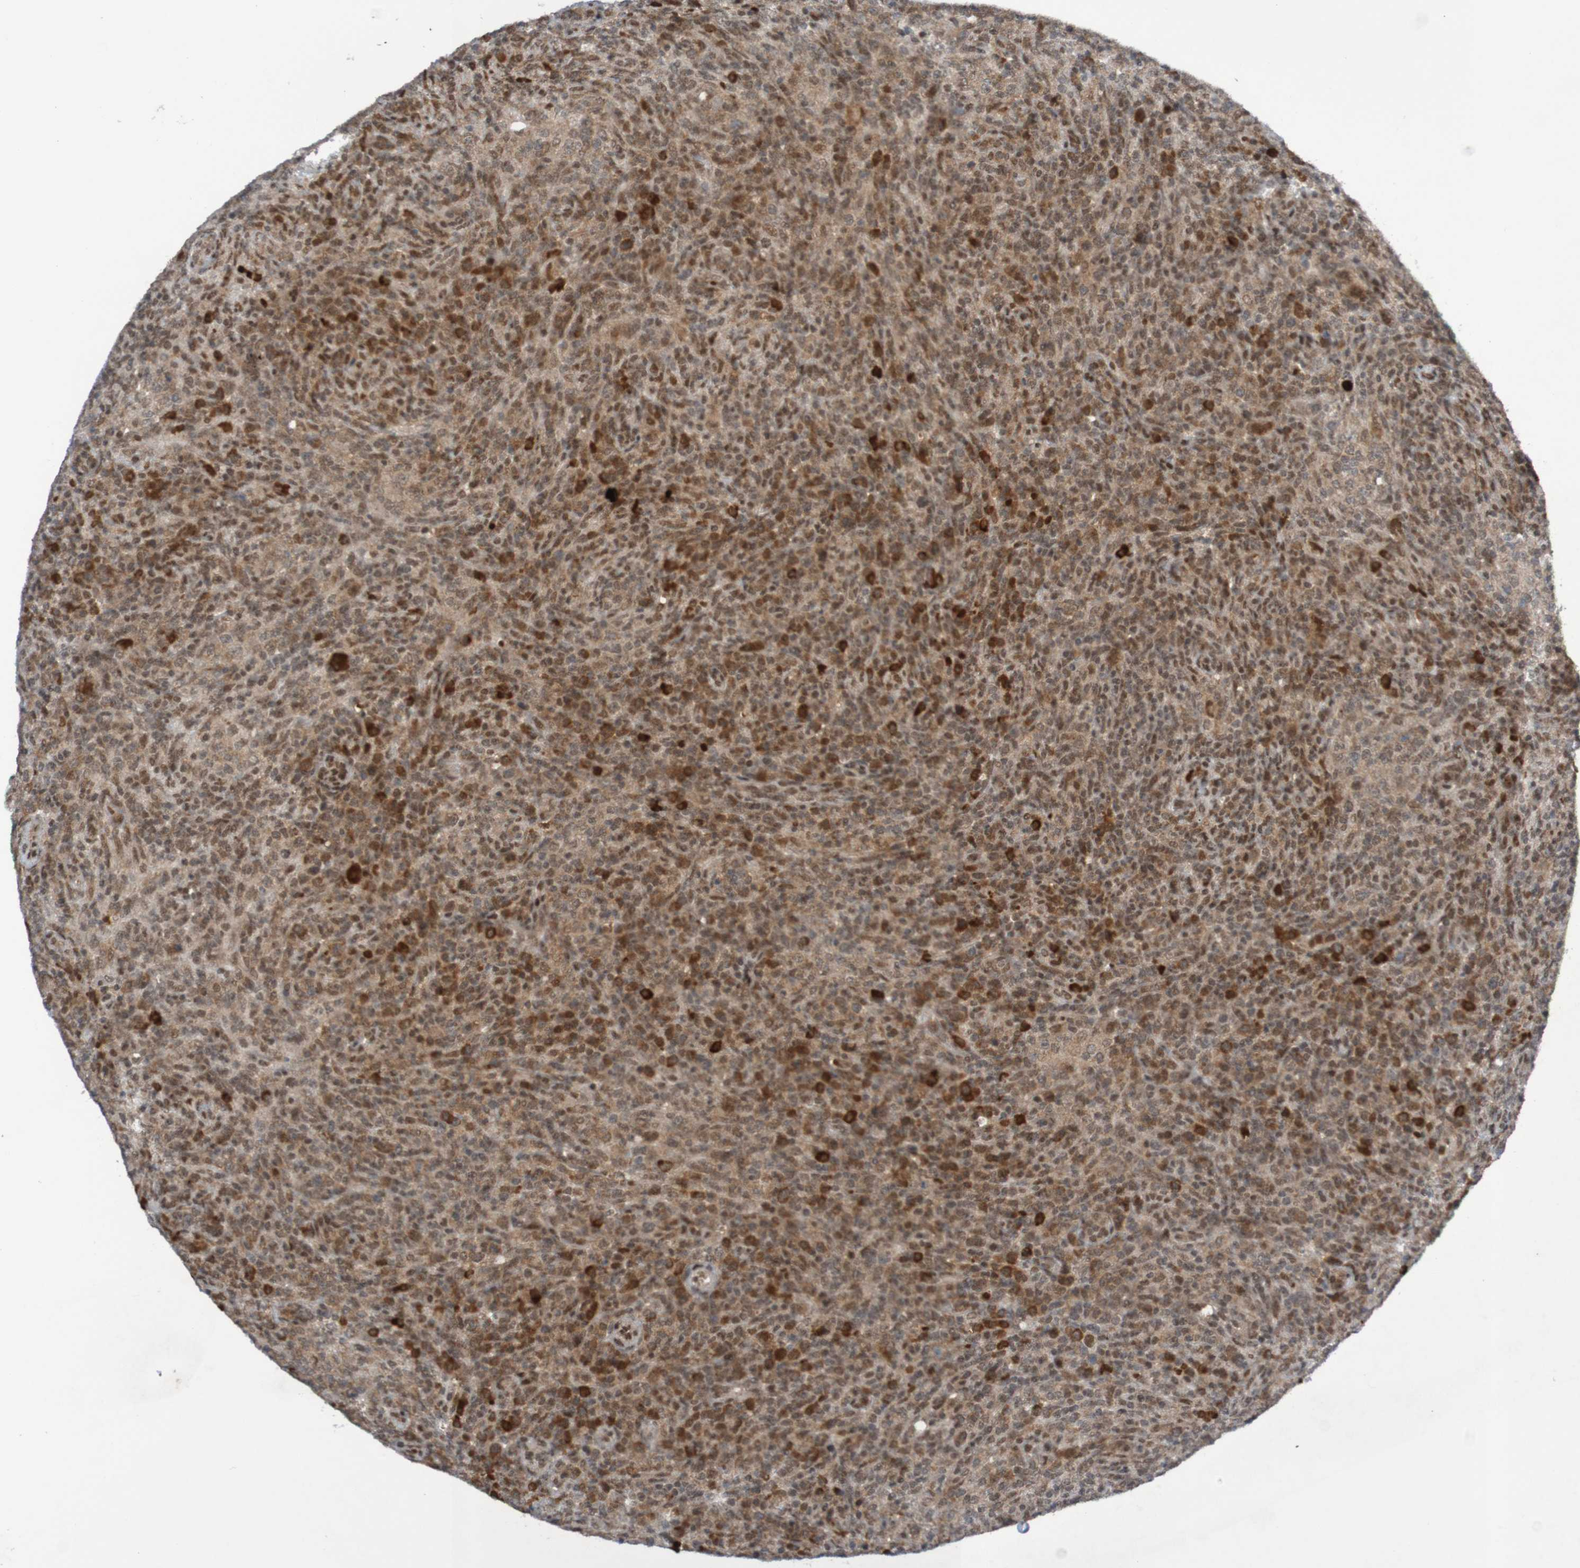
{"staining": {"intensity": "strong", "quantity": "25%-75%", "location": "cytoplasmic/membranous,nuclear"}, "tissue": "lymphoma", "cell_type": "Tumor cells", "image_type": "cancer", "snomed": [{"axis": "morphology", "description": "Malignant lymphoma, non-Hodgkin's type, High grade"}, {"axis": "topography", "description": "Lymph node"}], "caption": "Malignant lymphoma, non-Hodgkin's type (high-grade) tissue demonstrates strong cytoplasmic/membranous and nuclear expression in about 25%-75% of tumor cells", "gene": "ITLN1", "patient": {"sex": "female", "age": 76}}